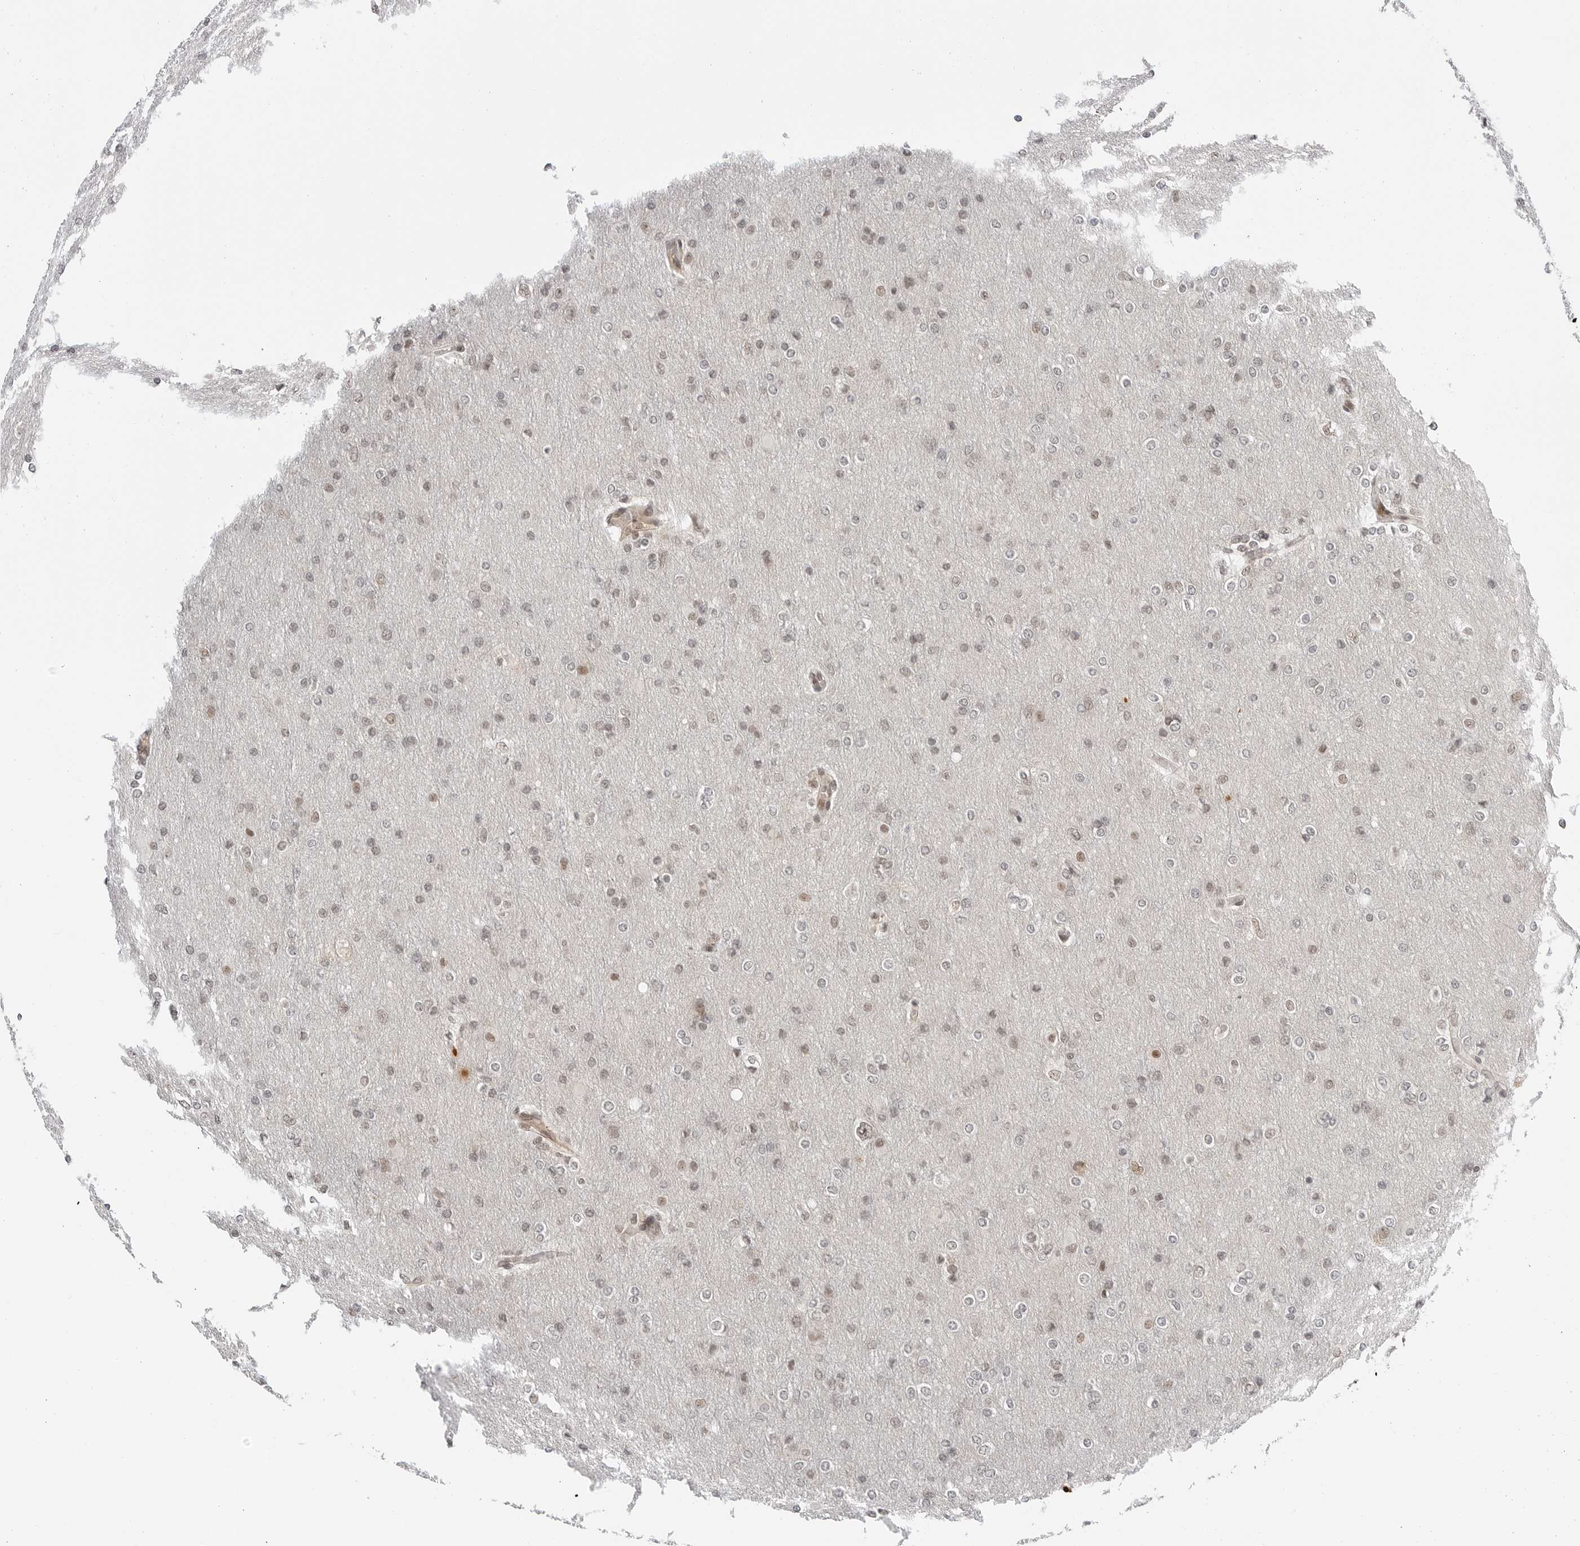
{"staining": {"intensity": "weak", "quantity": "25%-75%", "location": "nuclear"}, "tissue": "glioma", "cell_type": "Tumor cells", "image_type": "cancer", "snomed": [{"axis": "morphology", "description": "Glioma, malignant, High grade"}, {"axis": "topography", "description": "Cerebral cortex"}], "caption": "Glioma stained with IHC shows weak nuclear expression in approximately 25%-75% of tumor cells.", "gene": "C8orf33", "patient": {"sex": "female", "age": 36}}